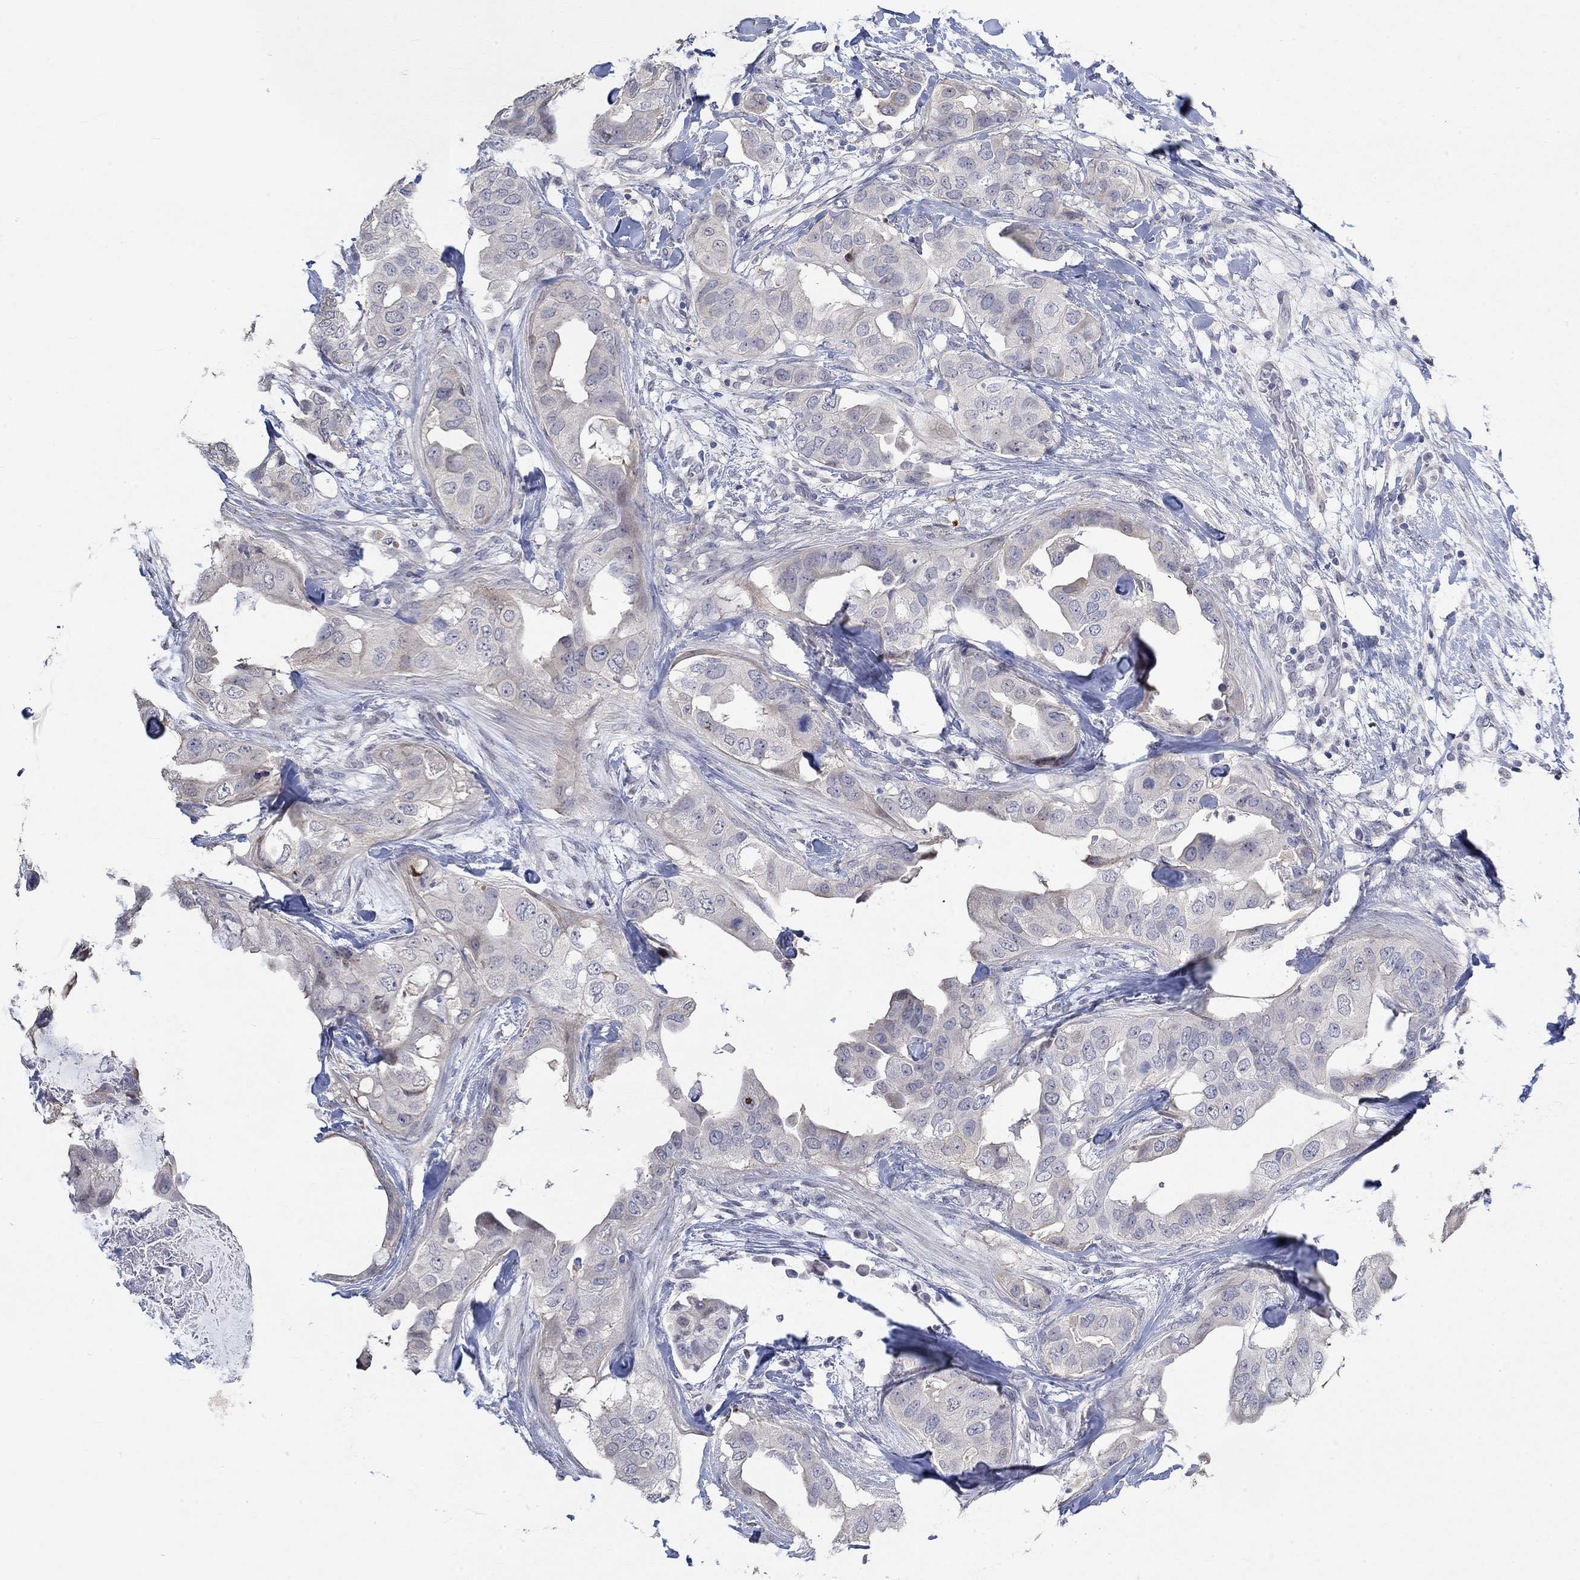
{"staining": {"intensity": "negative", "quantity": "none", "location": "none"}, "tissue": "breast cancer", "cell_type": "Tumor cells", "image_type": "cancer", "snomed": [{"axis": "morphology", "description": "Normal tissue, NOS"}, {"axis": "morphology", "description": "Duct carcinoma"}, {"axis": "topography", "description": "Breast"}], "caption": "Infiltrating ductal carcinoma (breast) was stained to show a protein in brown. There is no significant expression in tumor cells. (DAB immunohistochemistry (IHC) visualized using brightfield microscopy, high magnification).", "gene": "PNMA5", "patient": {"sex": "female", "age": 40}}